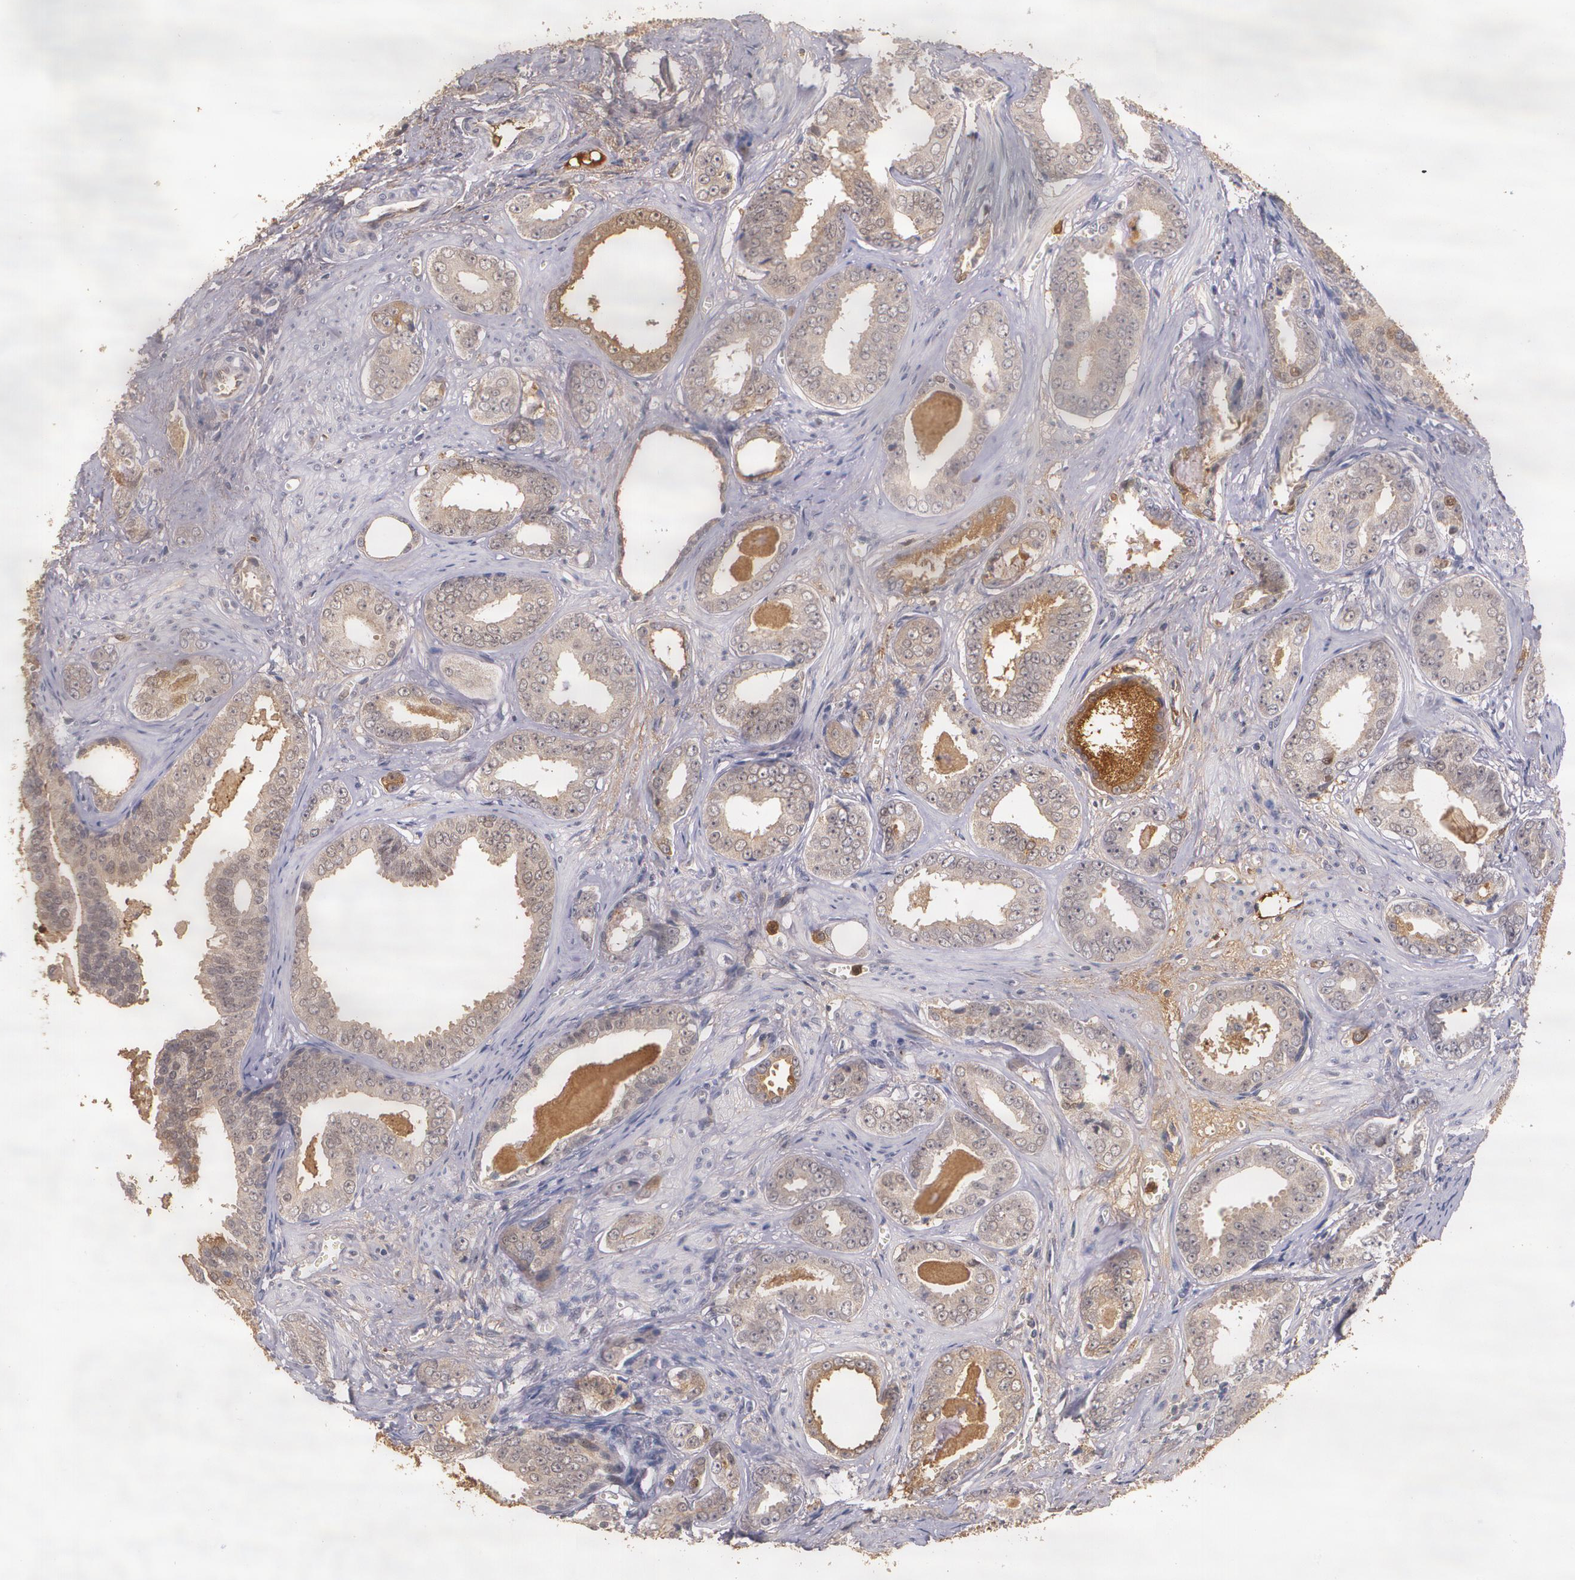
{"staining": {"intensity": "moderate", "quantity": ">75%", "location": "cytoplasmic/membranous"}, "tissue": "prostate cancer", "cell_type": "Tumor cells", "image_type": "cancer", "snomed": [{"axis": "morphology", "description": "Adenocarcinoma, Medium grade"}, {"axis": "topography", "description": "Prostate"}], "caption": "About >75% of tumor cells in prostate adenocarcinoma (medium-grade) show moderate cytoplasmic/membranous protein expression as visualized by brown immunohistochemical staining.", "gene": "PTS", "patient": {"sex": "male", "age": 79}}